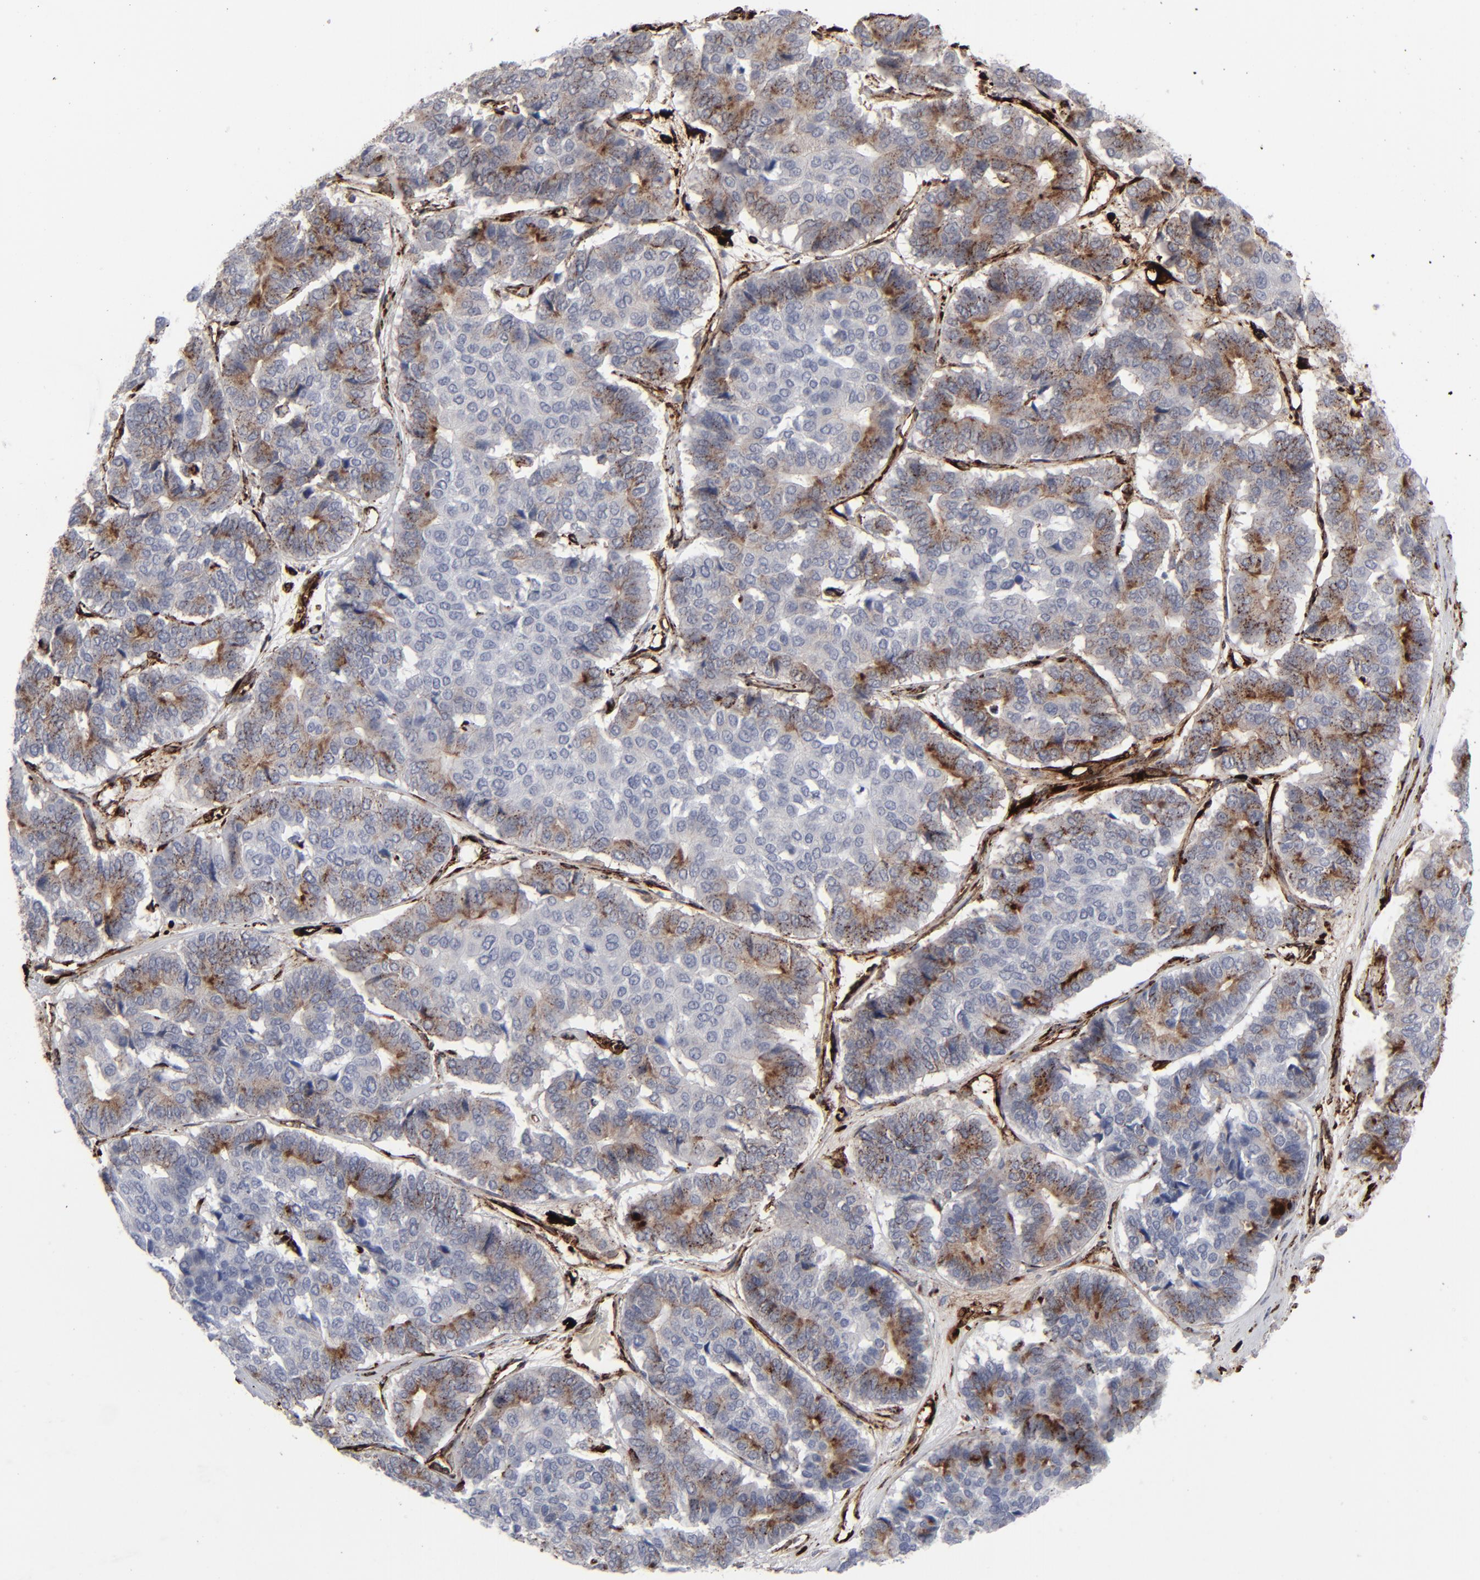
{"staining": {"intensity": "moderate", "quantity": "<25%", "location": "cytoplasmic/membranous"}, "tissue": "pancreatic cancer", "cell_type": "Tumor cells", "image_type": "cancer", "snomed": [{"axis": "morphology", "description": "Adenocarcinoma, NOS"}, {"axis": "topography", "description": "Pancreas"}], "caption": "Adenocarcinoma (pancreatic) was stained to show a protein in brown. There is low levels of moderate cytoplasmic/membranous positivity in approximately <25% of tumor cells.", "gene": "SPARC", "patient": {"sex": "male", "age": 50}}